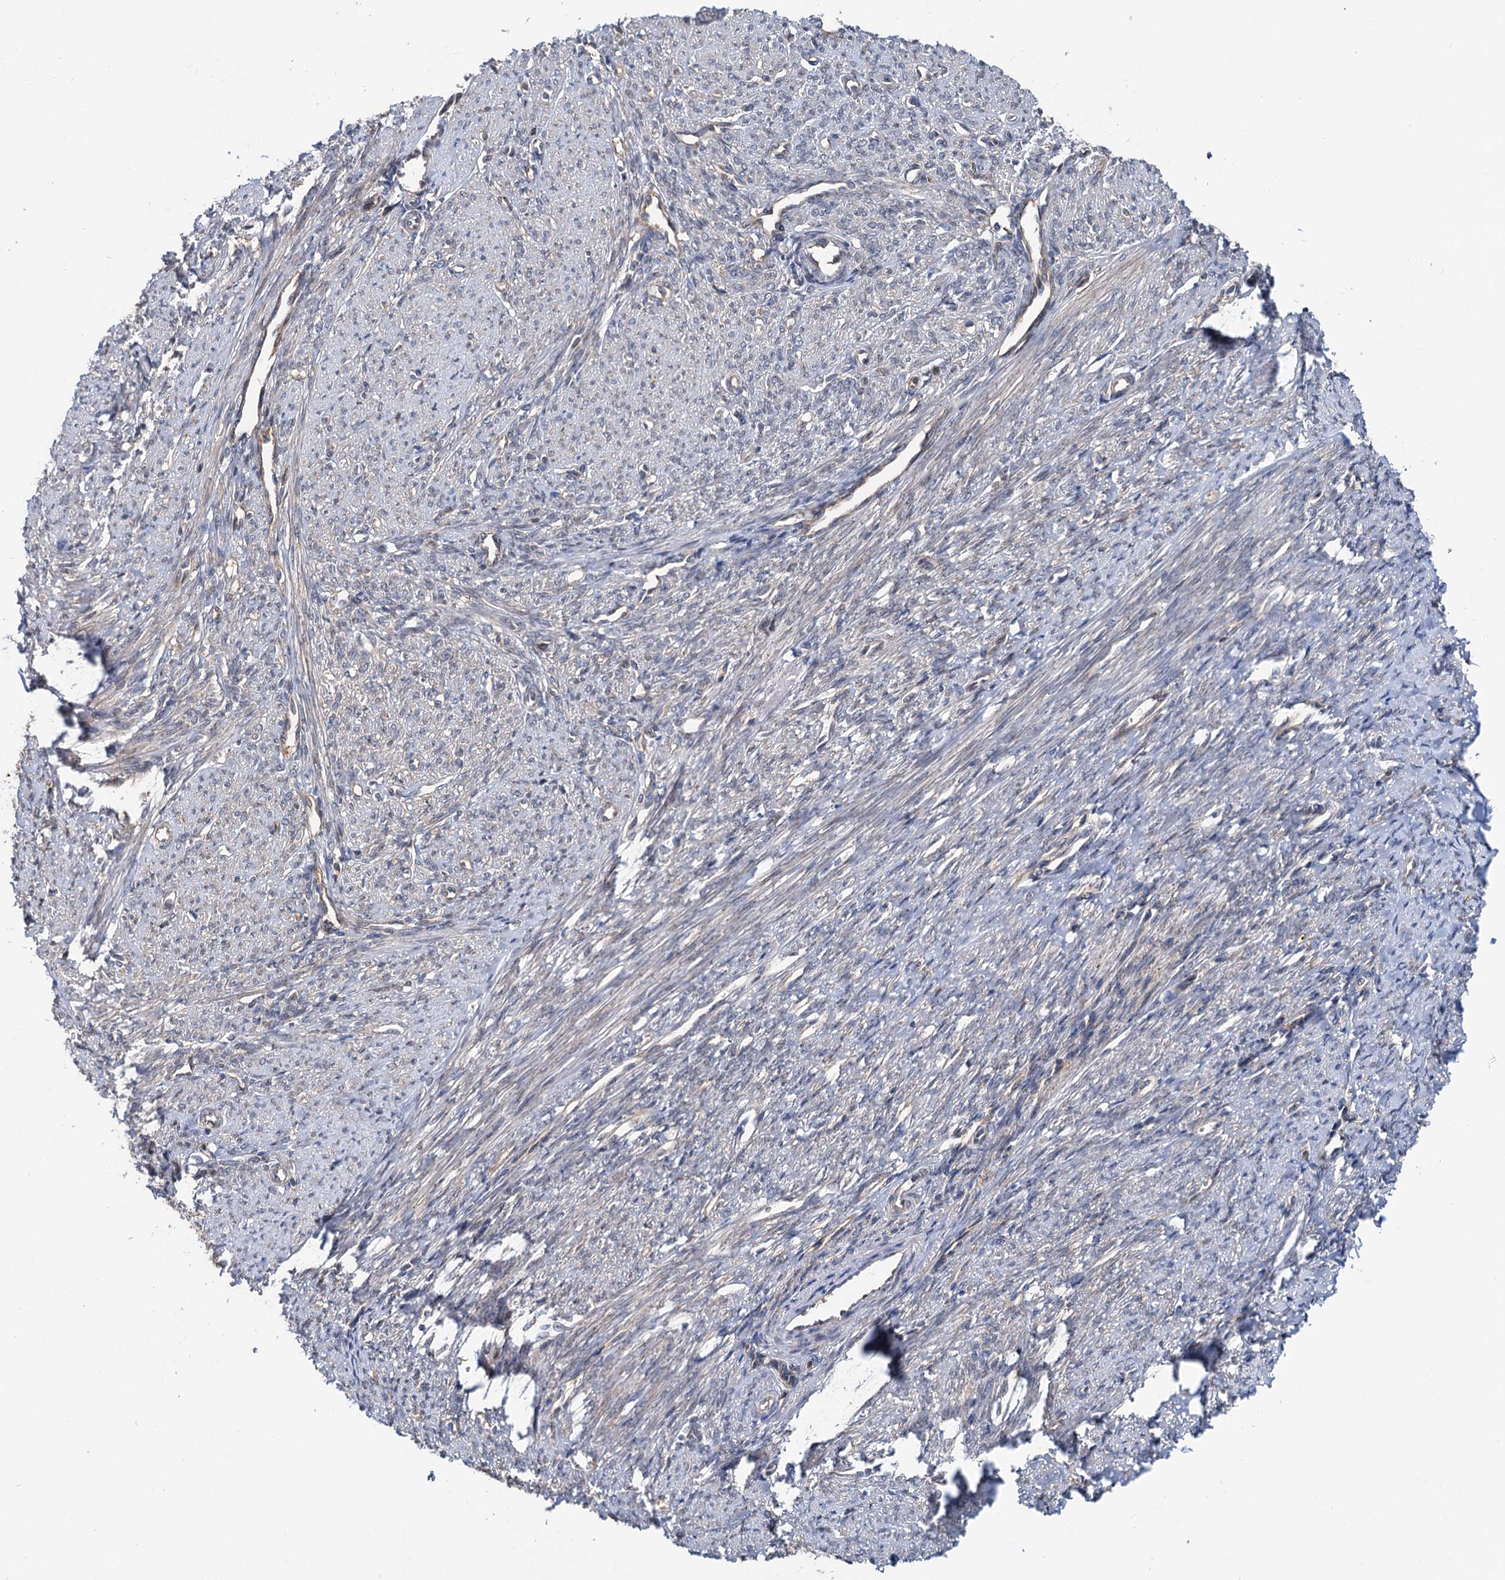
{"staining": {"intensity": "moderate", "quantity": "<25%", "location": "cytoplasmic/membranous"}, "tissue": "smooth muscle", "cell_type": "Smooth muscle cells", "image_type": "normal", "snomed": [{"axis": "morphology", "description": "Normal tissue, NOS"}, {"axis": "topography", "description": "Smooth muscle"}, {"axis": "topography", "description": "Uterus"}], "caption": "A brown stain shows moderate cytoplasmic/membranous expression of a protein in smooth muscle cells of benign human smooth muscle.", "gene": "PTDSS2", "patient": {"sex": "female", "age": 59}}